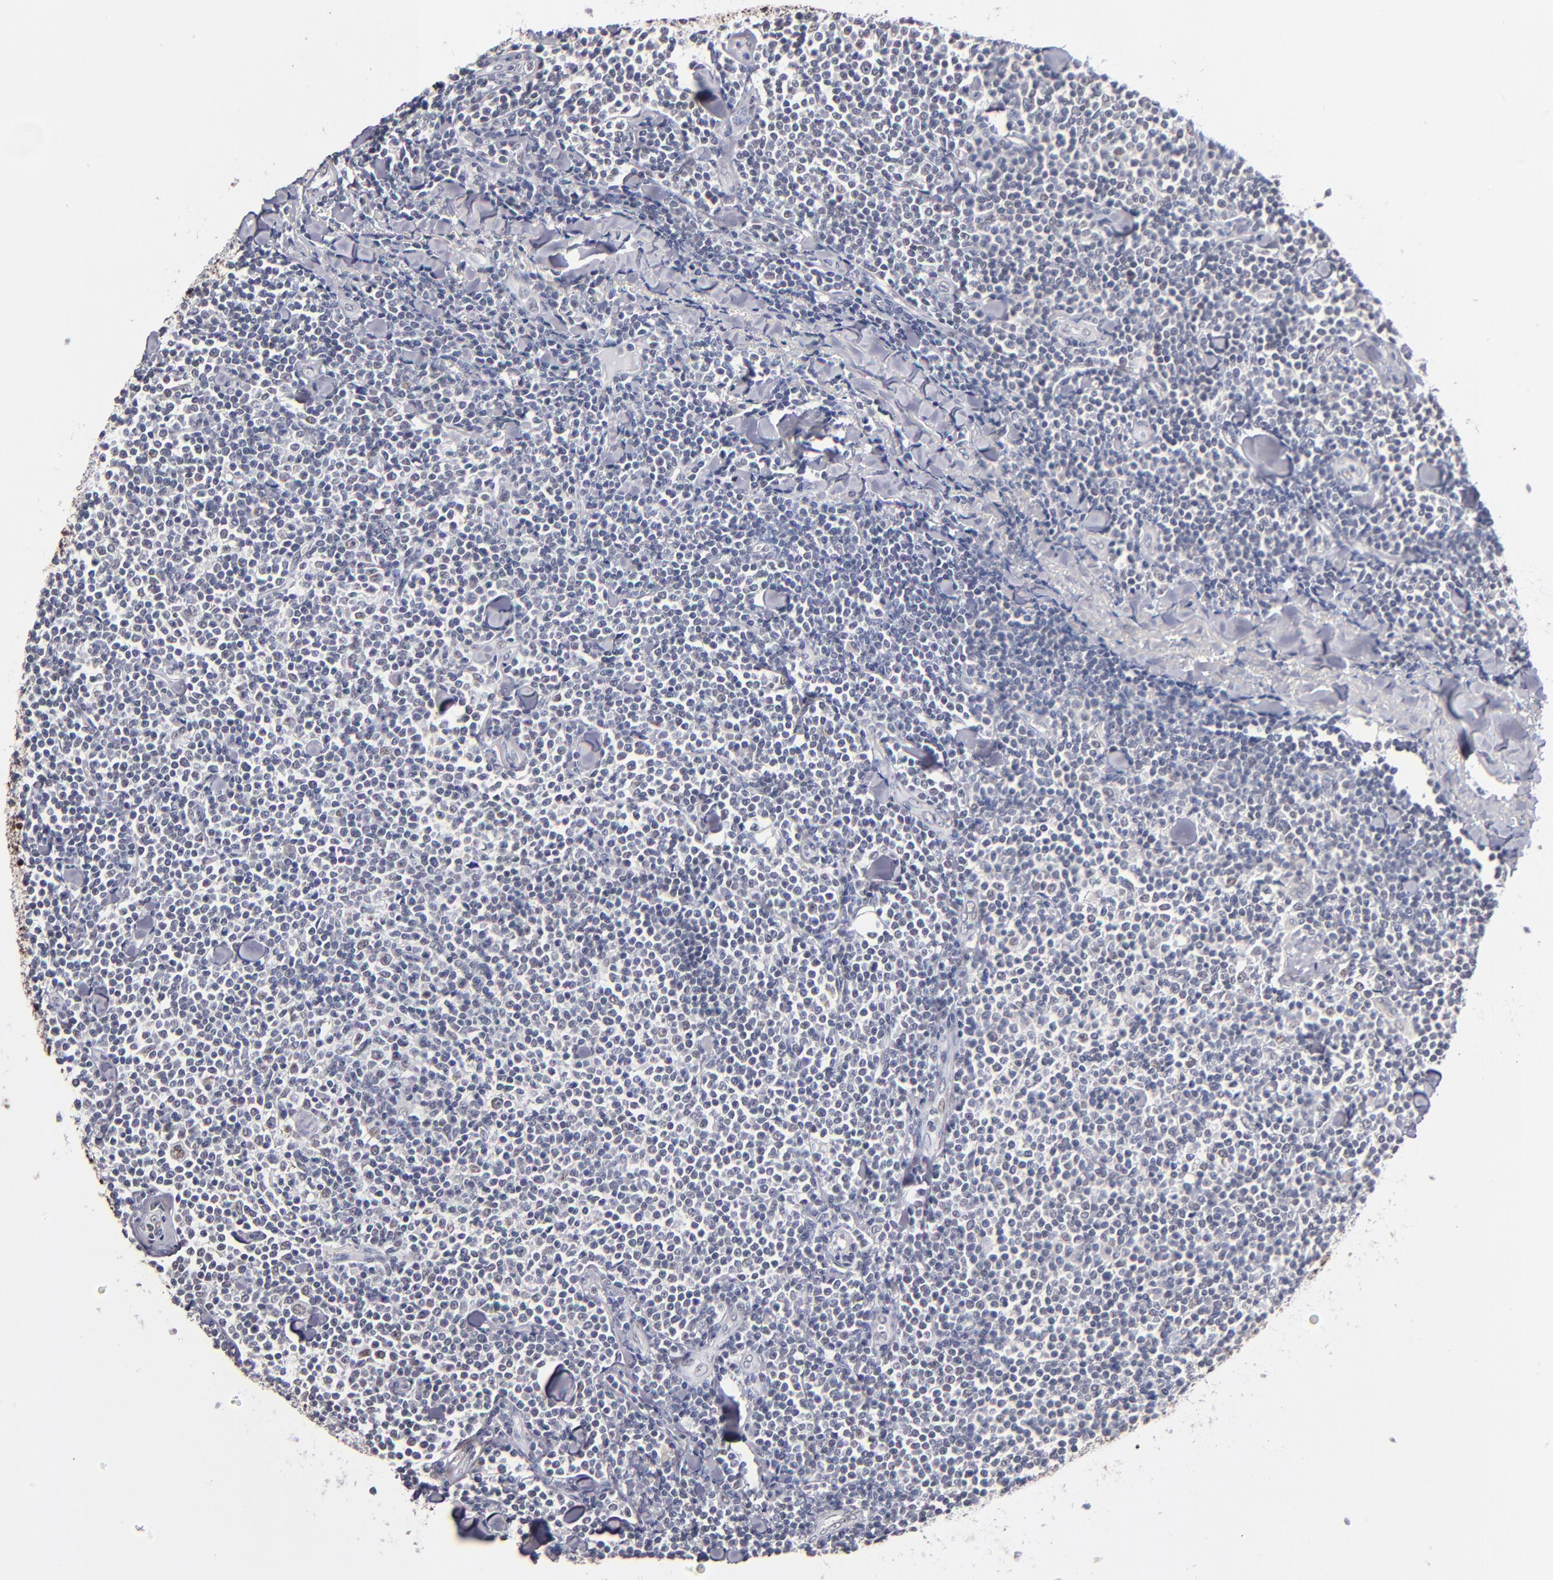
{"staining": {"intensity": "weak", "quantity": "<25%", "location": "nuclear"}, "tissue": "lymphoma", "cell_type": "Tumor cells", "image_type": "cancer", "snomed": [{"axis": "morphology", "description": "Malignant lymphoma, non-Hodgkin's type, Low grade"}, {"axis": "topography", "description": "Soft tissue"}], "caption": "The histopathology image shows no staining of tumor cells in low-grade malignant lymphoma, non-Hodgkin's type.", "gene": "MN1", "patient": {"sex": "male", "age": 92}}